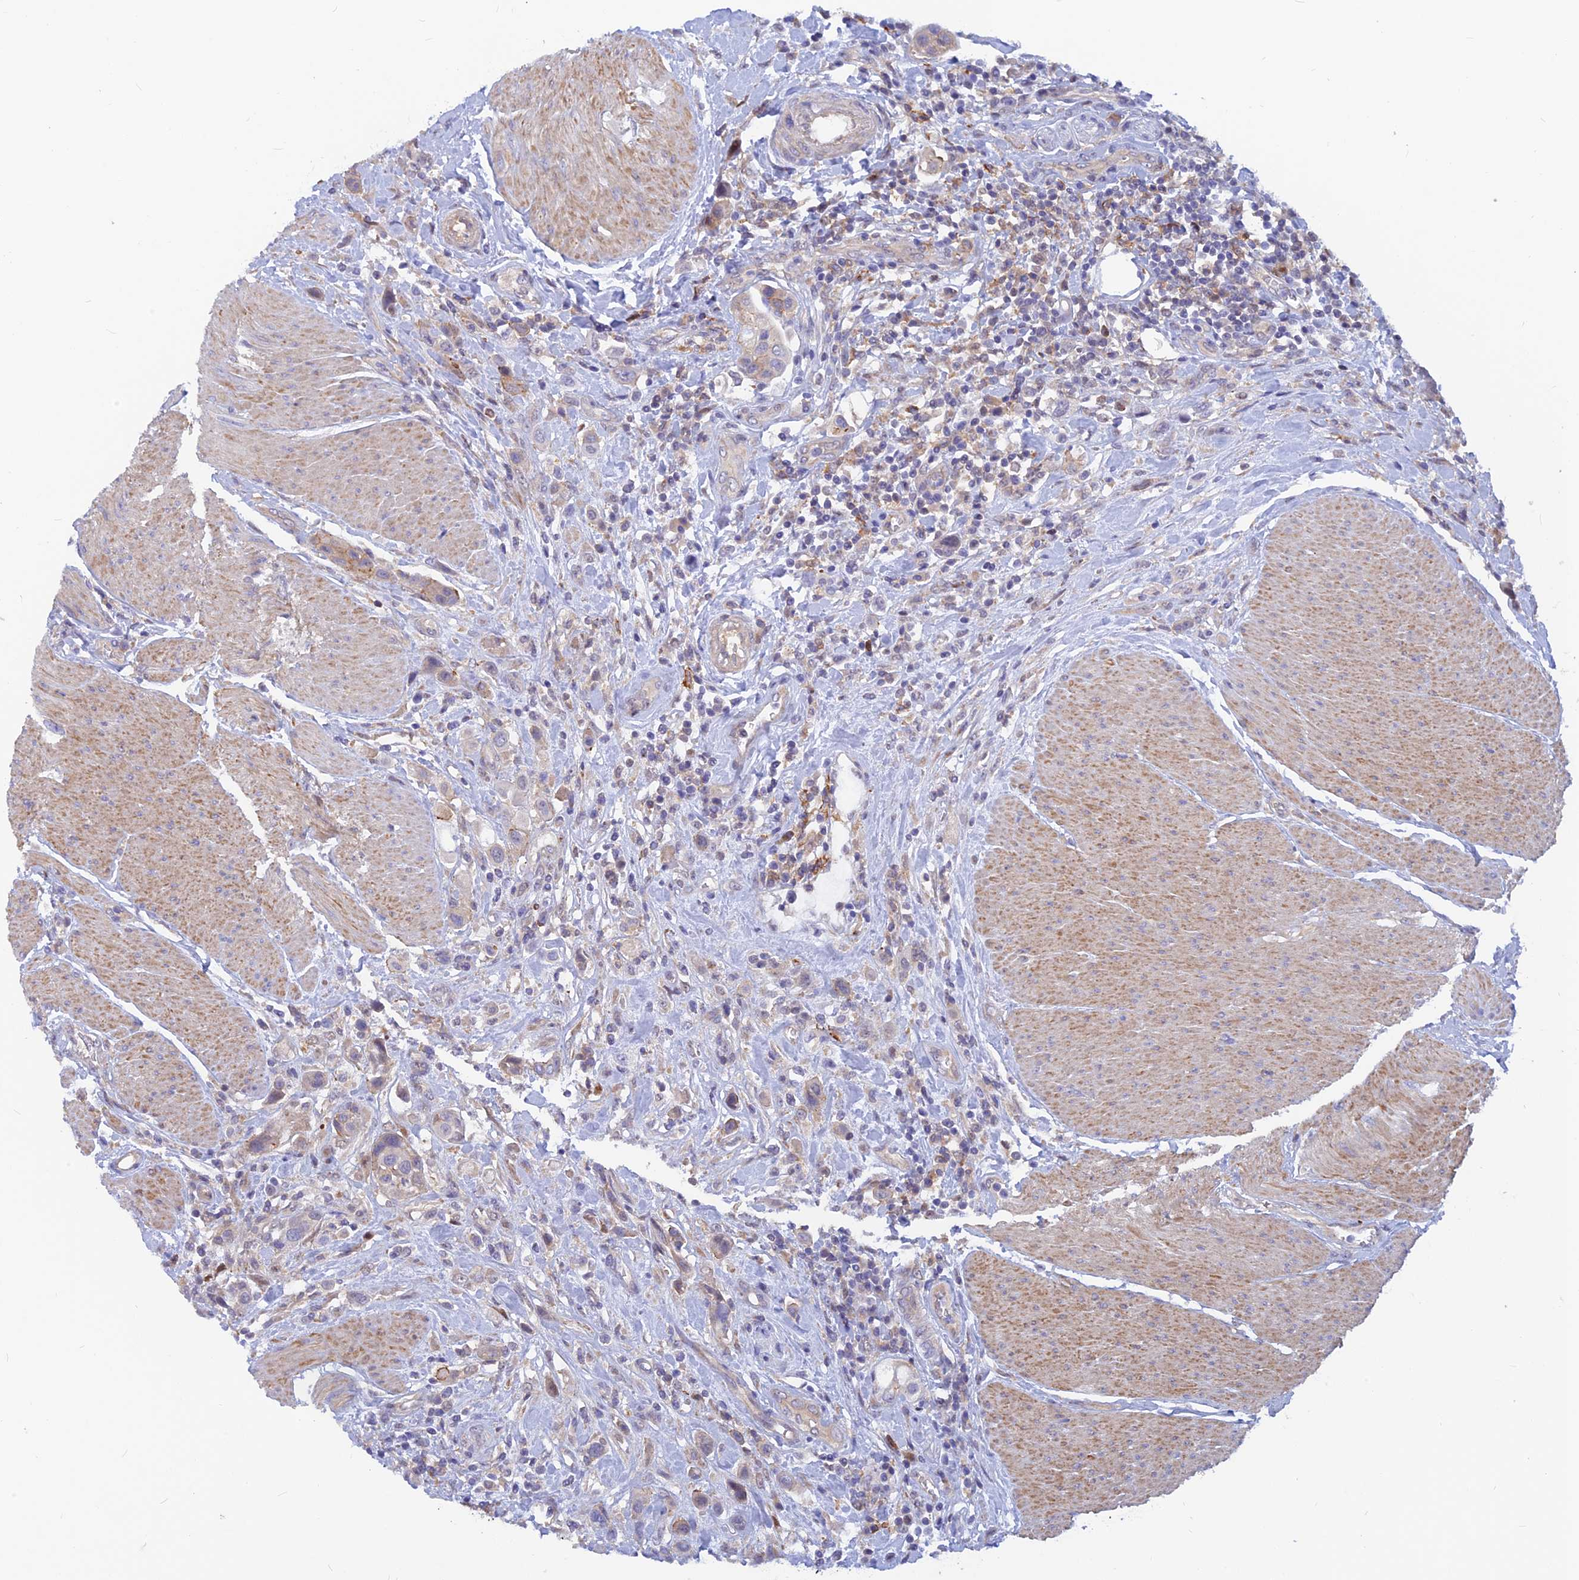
{"staining": {"intensity": "negative", "quantity": "none", "location": "none"}, "tissue": "urothelial cancer", "cell_type": "Tumor cells", "image_type": "cancer", "snomed": [{"axis": "morphology", "description": "Urothelial carcinoma, High grade"}, {"axis": "topography", "description": "Urinary bladder"}], "caption": "Immunohistochemistry histopathology image of neoplastic tissue: urothelial carcinoma (high-grade) stained with DAB exhibits no significant protein expression in tumor cells. (Stains: DAB (3,3'-diaminobenzidine) immunohistochemistry (IHC) with hematoxylin counter stain, Microscopy: brightfield microscopy at high magnification).", "gene": "DNAJC16", "patient": {"sex": "male", "age": 50}}